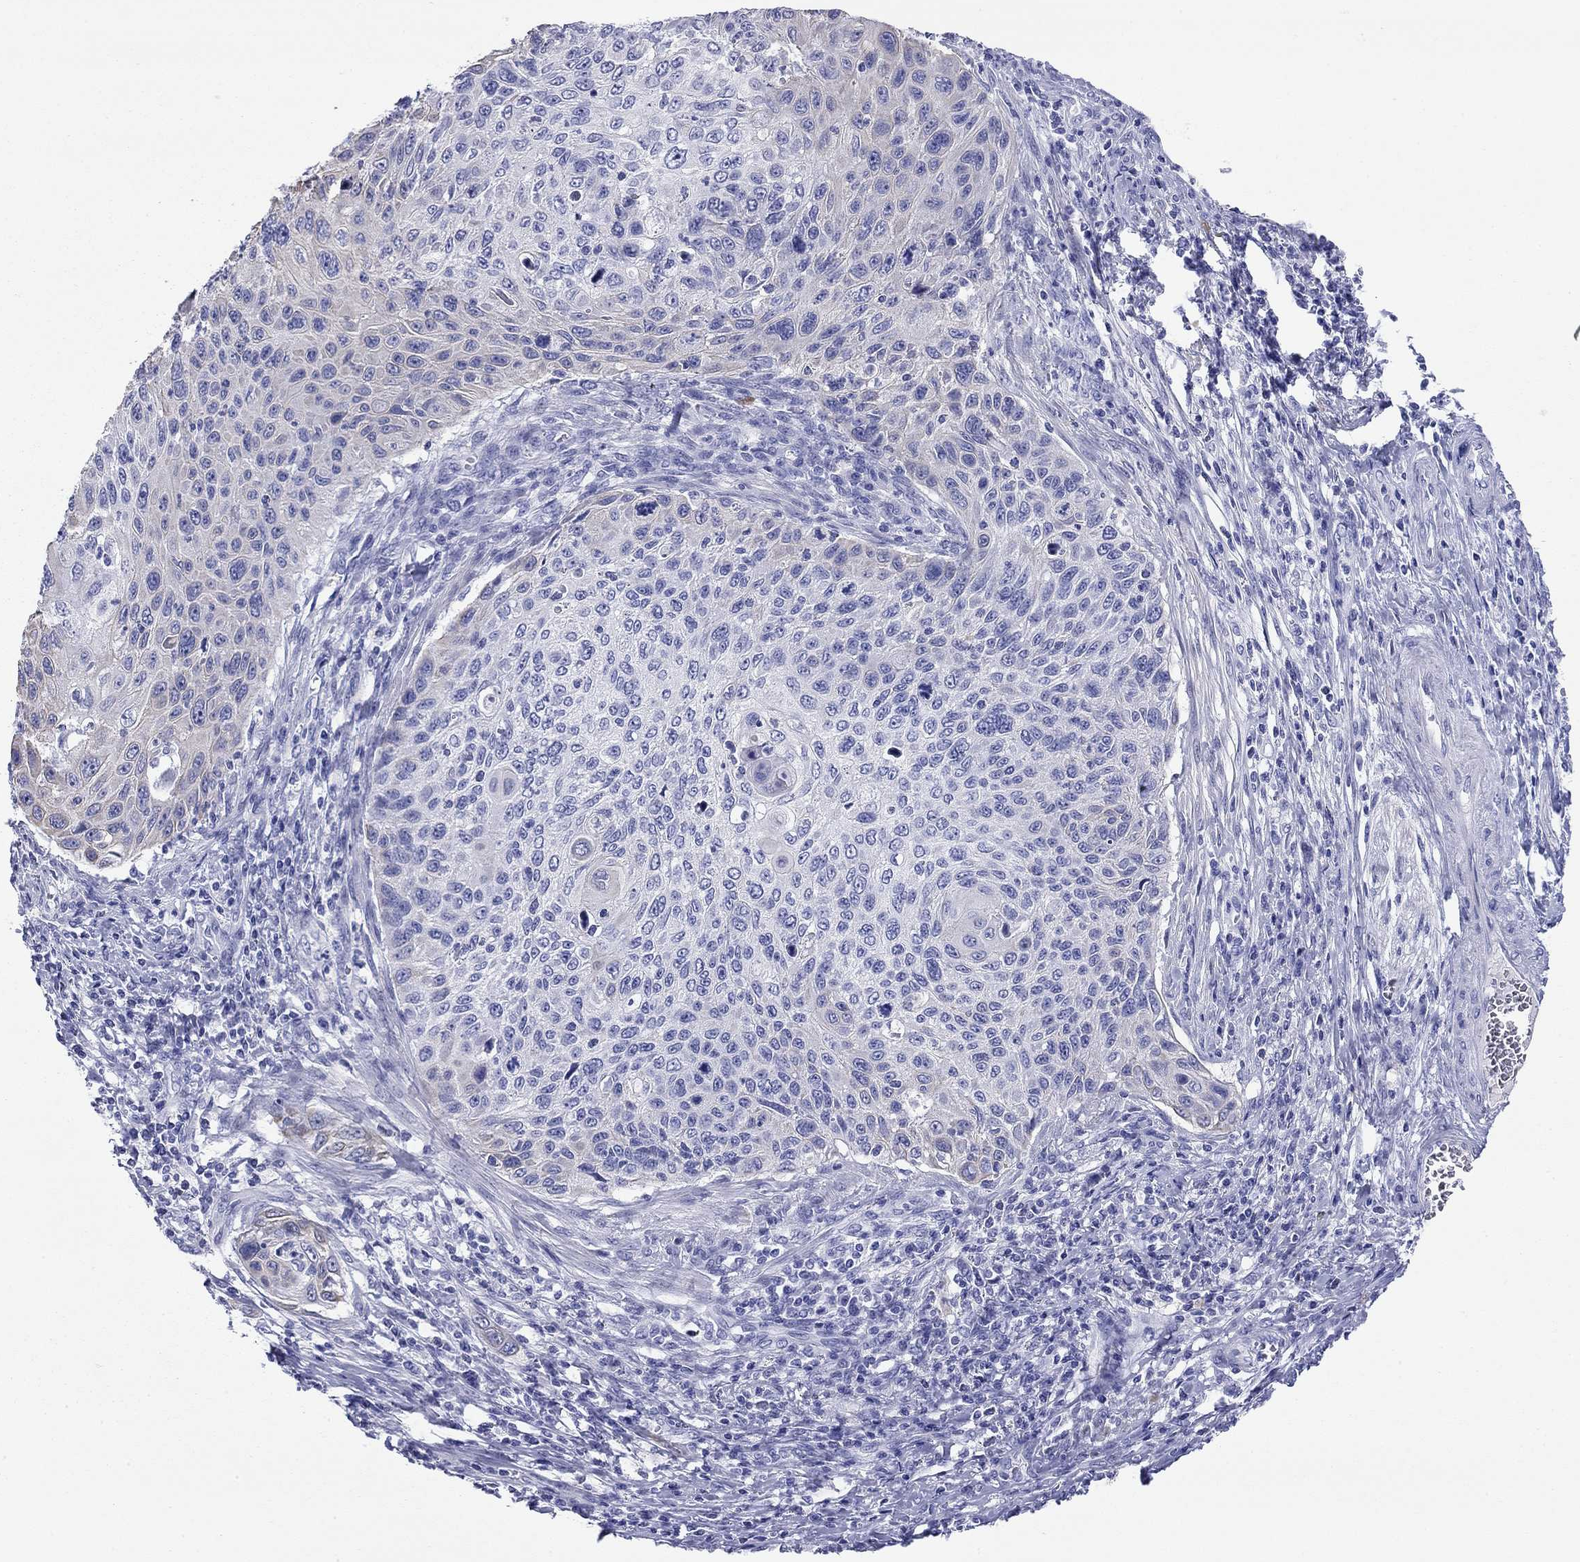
{"staining": {"intensity": "weak", "quantity": "<25%", "location": "cytoplasmic/membranous"}, "tissue": "cervical cancer", "cell_type": "Tumor cells", "image_type": "cancer", "snomed": [{"axis": "morphology", "description": "Squamous cell carcinoma, NOS"}, {"axis": "topography", "description": "Cervix"}], "caption": "DAB (3,3'-diaminobenzidine) immunohistochemical staining of cervical cancer exhibits no significant positivity in tumor cells.", "gene": "CMYA5", "patient": {"sex": "female", "age": 70}}